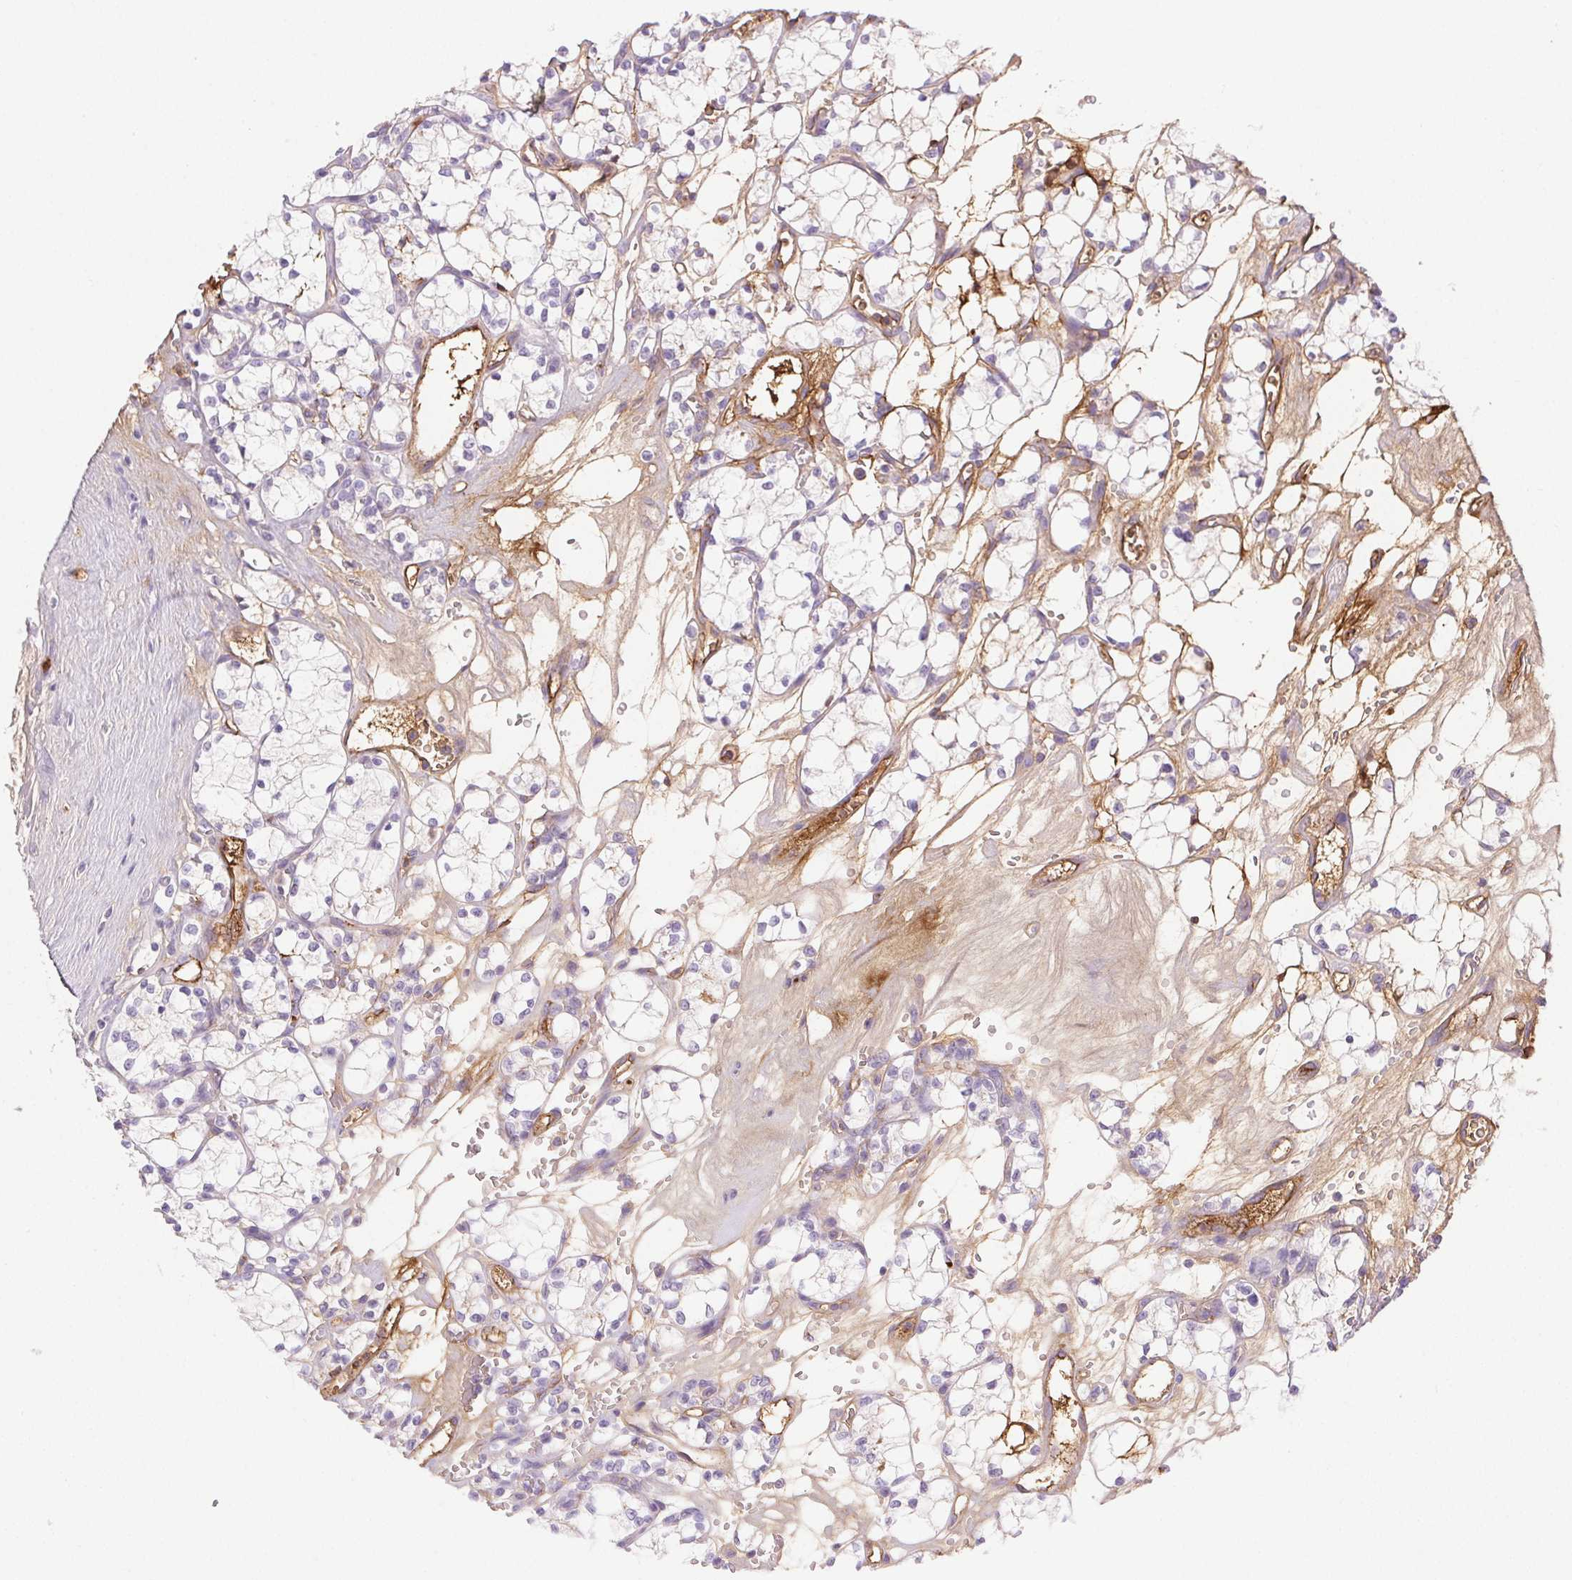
{"staining": {"intensity": "negative", "quantity": "none", "location": "none"}, "tissue": "renal cancer", "cell_type": "Tumor cells", "image_type": "cancer", "snomed": [{"axis": "morphology", "description": "Adenocarcinoma, NOS"}, {"axis": "topography", "description": "Kidney"}], "caption": "This is an immunohistochemistry (IHC) image of human renal cancer. There is no positivity in tumor cells.", "gene": "FGA", "patient": {"sex": "female", "age": 69}}